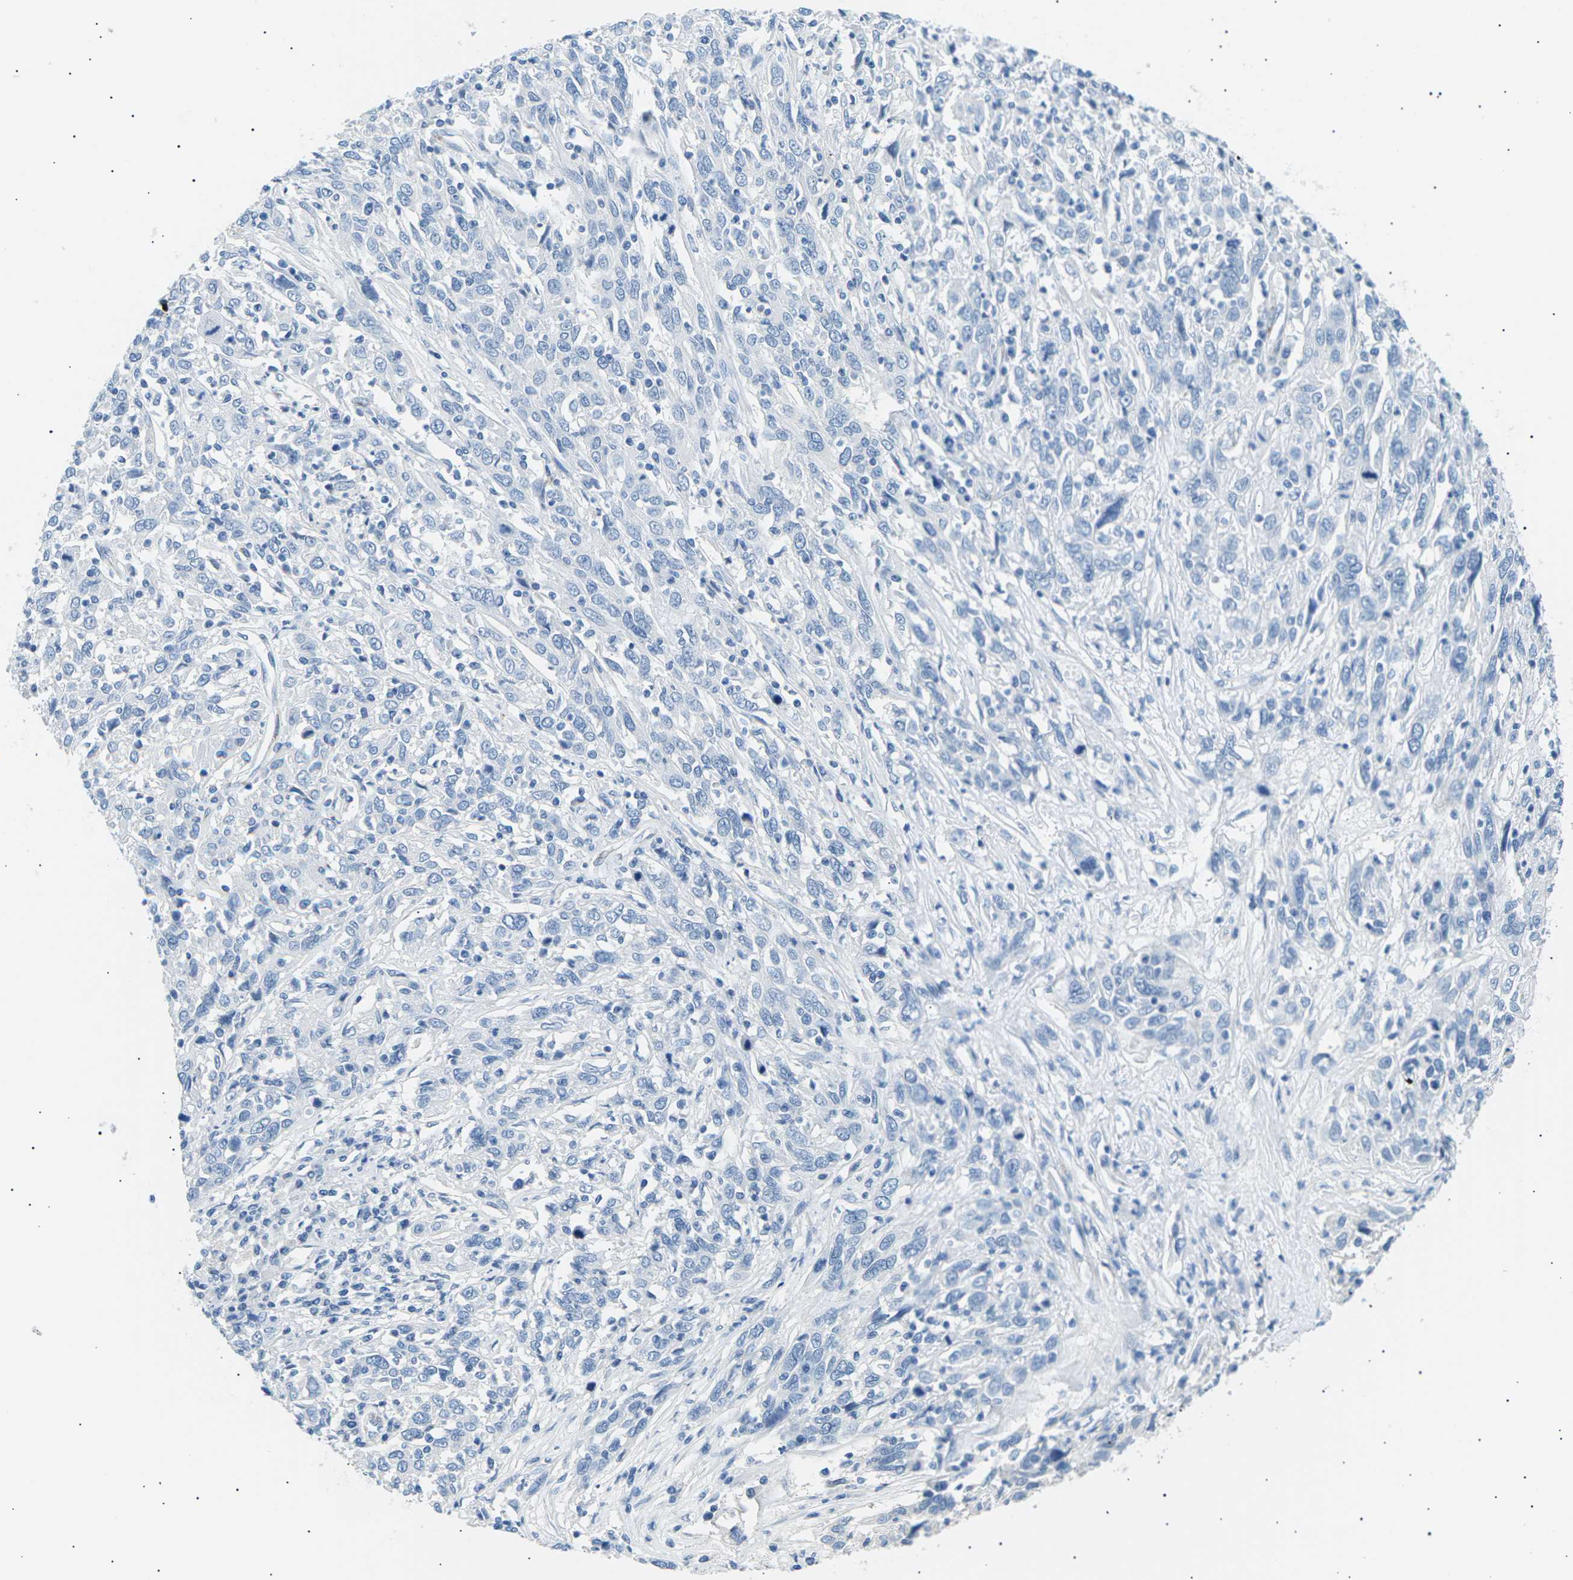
{"staining": {"intensity": "negative", "quantity": "none", "location": "none"}, "tissue": "cervical cancer", "cell_type": "Tumor cells", "image_type": "cancer", "snomed": [{"axis": "morphology", "description": "Squamous cell carcinoma, NOS"}, {"axis": "topography", "description": "Cervix"}], "caption": "Photomicrograph shows no protein expression in tumor cells of squamous cell carcinoma (cervical) tissue.", "gene": "SEPTIN5", "patient": {"sex": "female", "age": 46}}